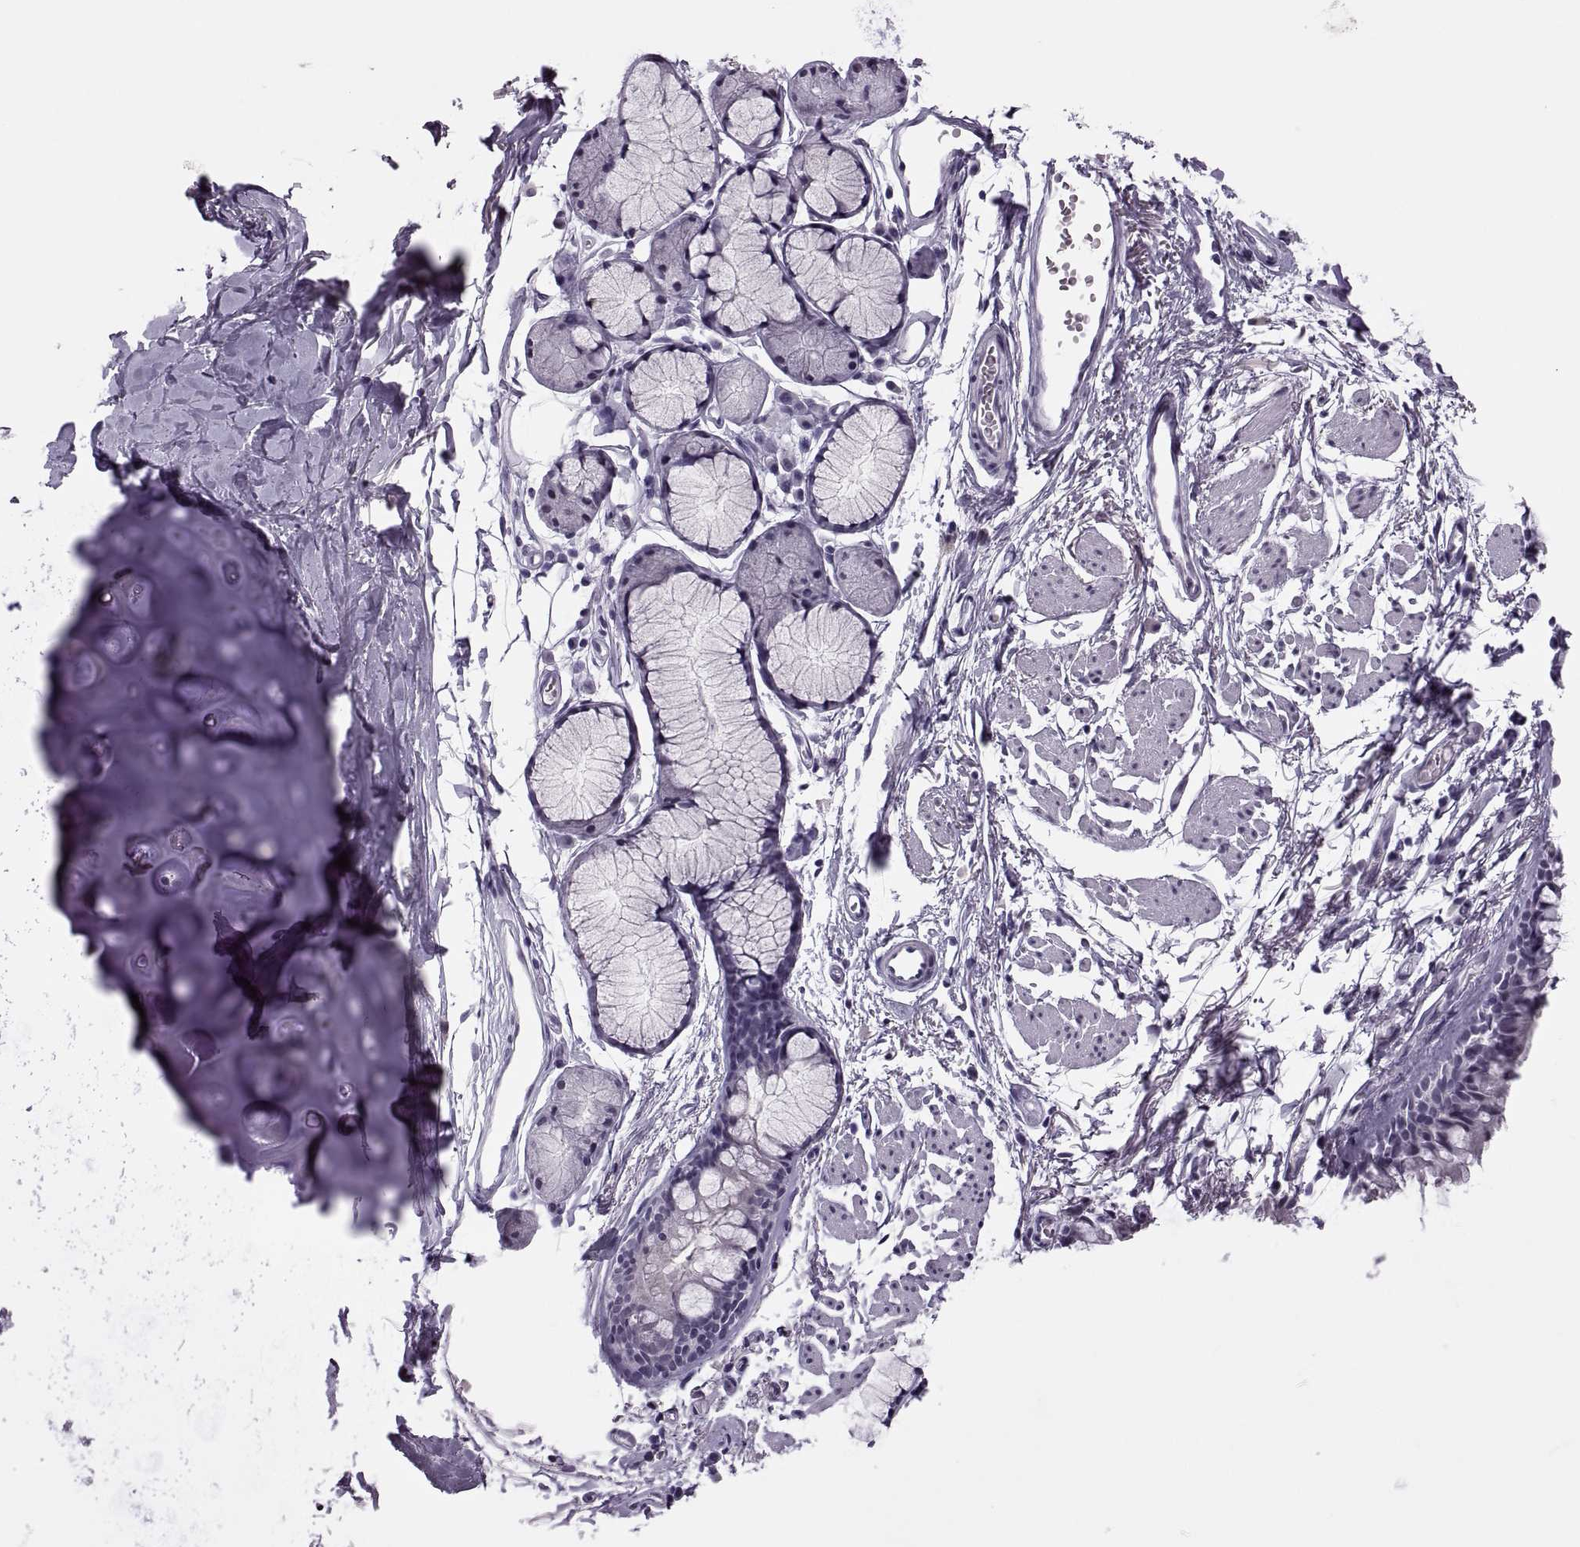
{"staining": {"intensity": "negative", "quantity": "none", "location": "none"}, "tissue": "soft tissue", "cell_type": "Chondrocytes", "image_type": "normal", "snomed": [{"axis": "morphology", "description": "Normal tissue, NOS"}, {"axis": "topography", "description": "Cartilage tissue"}, {"axis": "topography", "description": "Bronchus"}], "caption": "The photomicrograph displays no staining of chondrocytes in benign soft tissue.", "gene": "SYNGR4", "patient": {"sex": "female", "age": 79}}